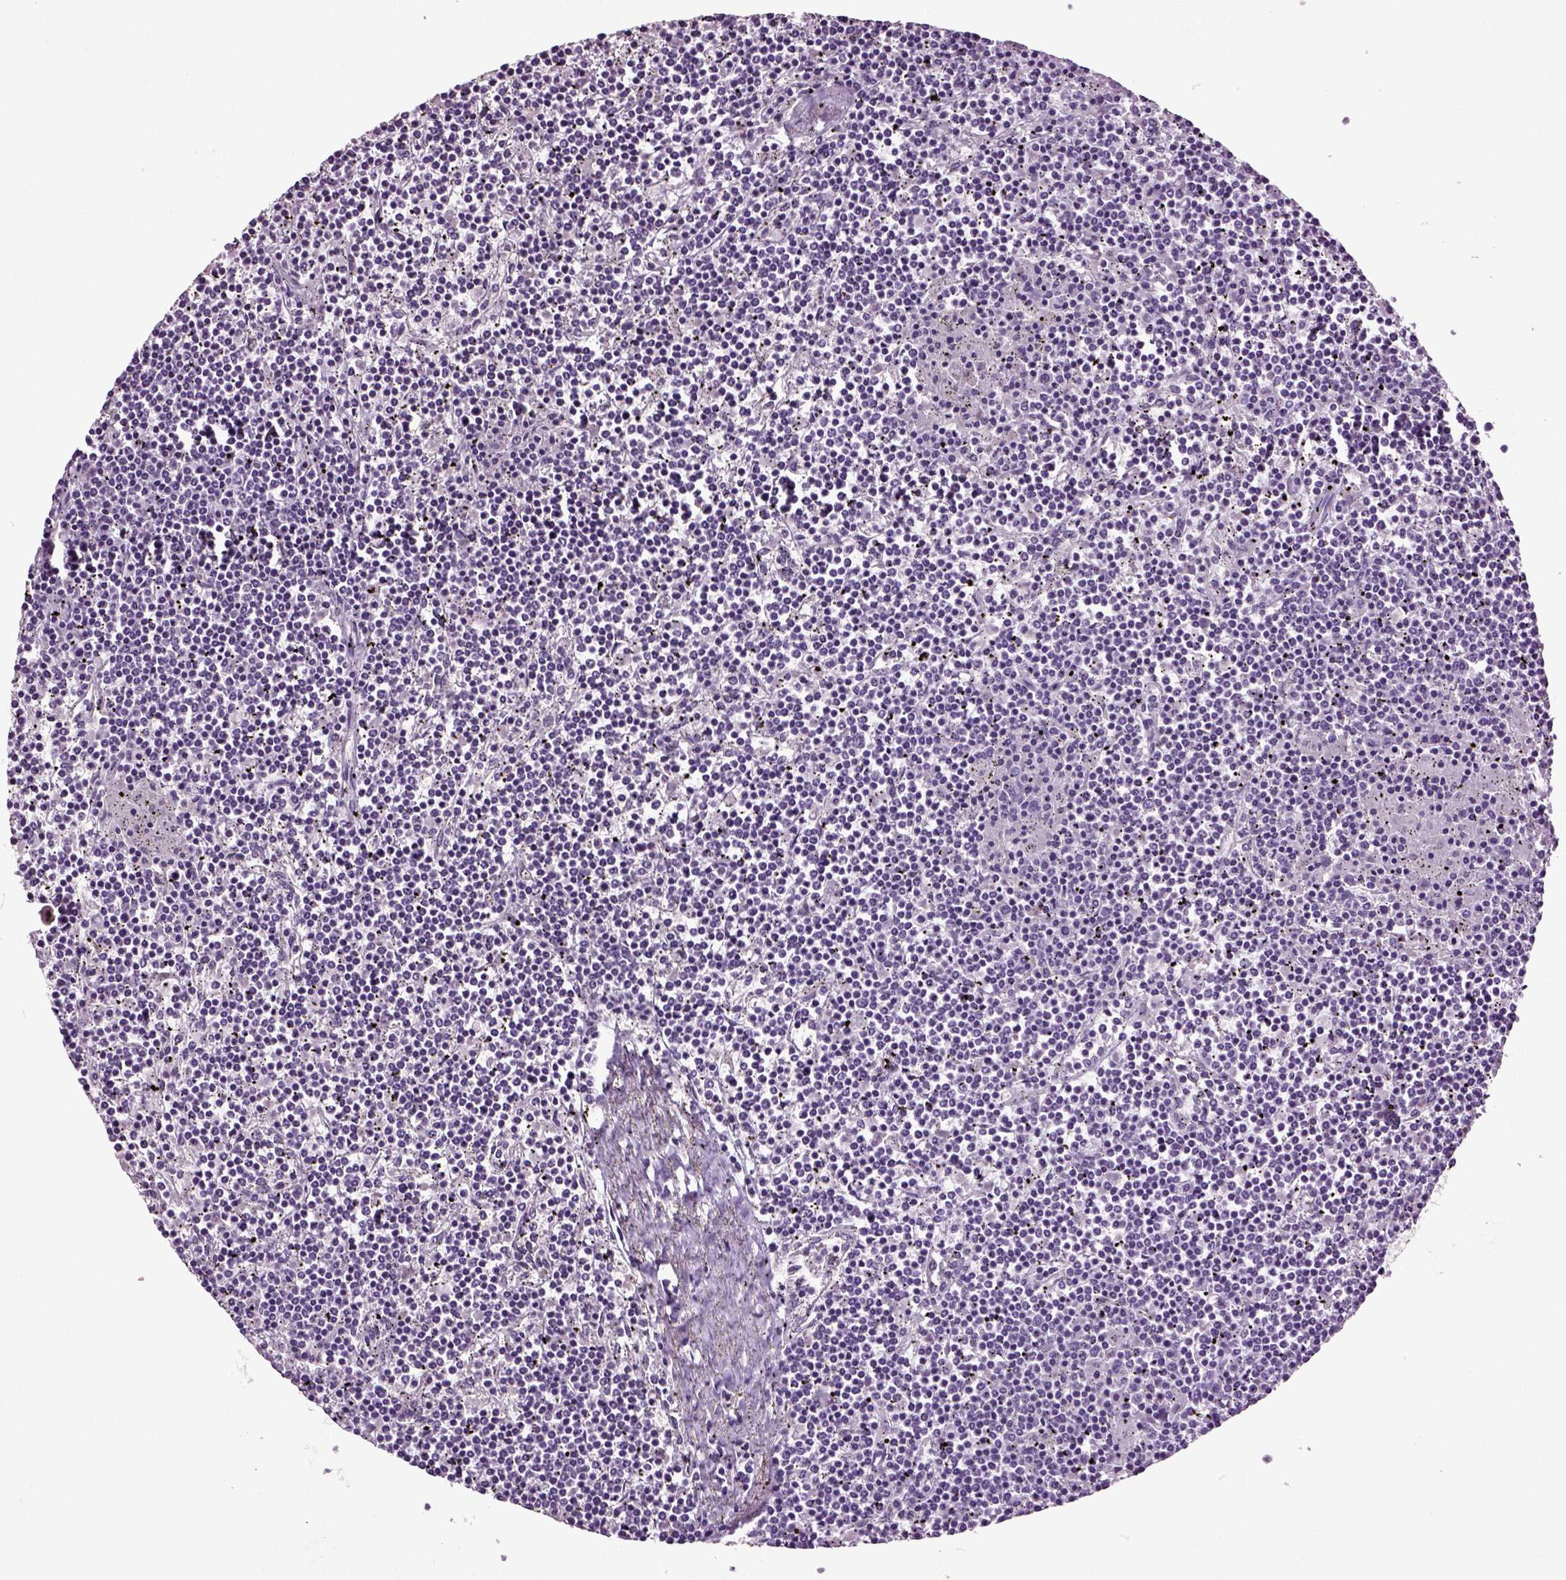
{"staining": {"intensity": "negative", "quantity": "none", "location": "none"}, "tissue": "lymphoma", "cell_type": "Tumor cells", "image_type": "cancer", "snomed": [{"axis": "morphology", "description": "Malignant lymphoma, non-Hodgkin's type, Low grade"}, {"axis": "topography", "description": "Spleen"}], "caption": "DAB immunohistochemical staining of human lymphoma demonstrates no significant expression in tumor cells.", "gene": "SLC17A6", "patient": {"sex": "female", "age": 19}}